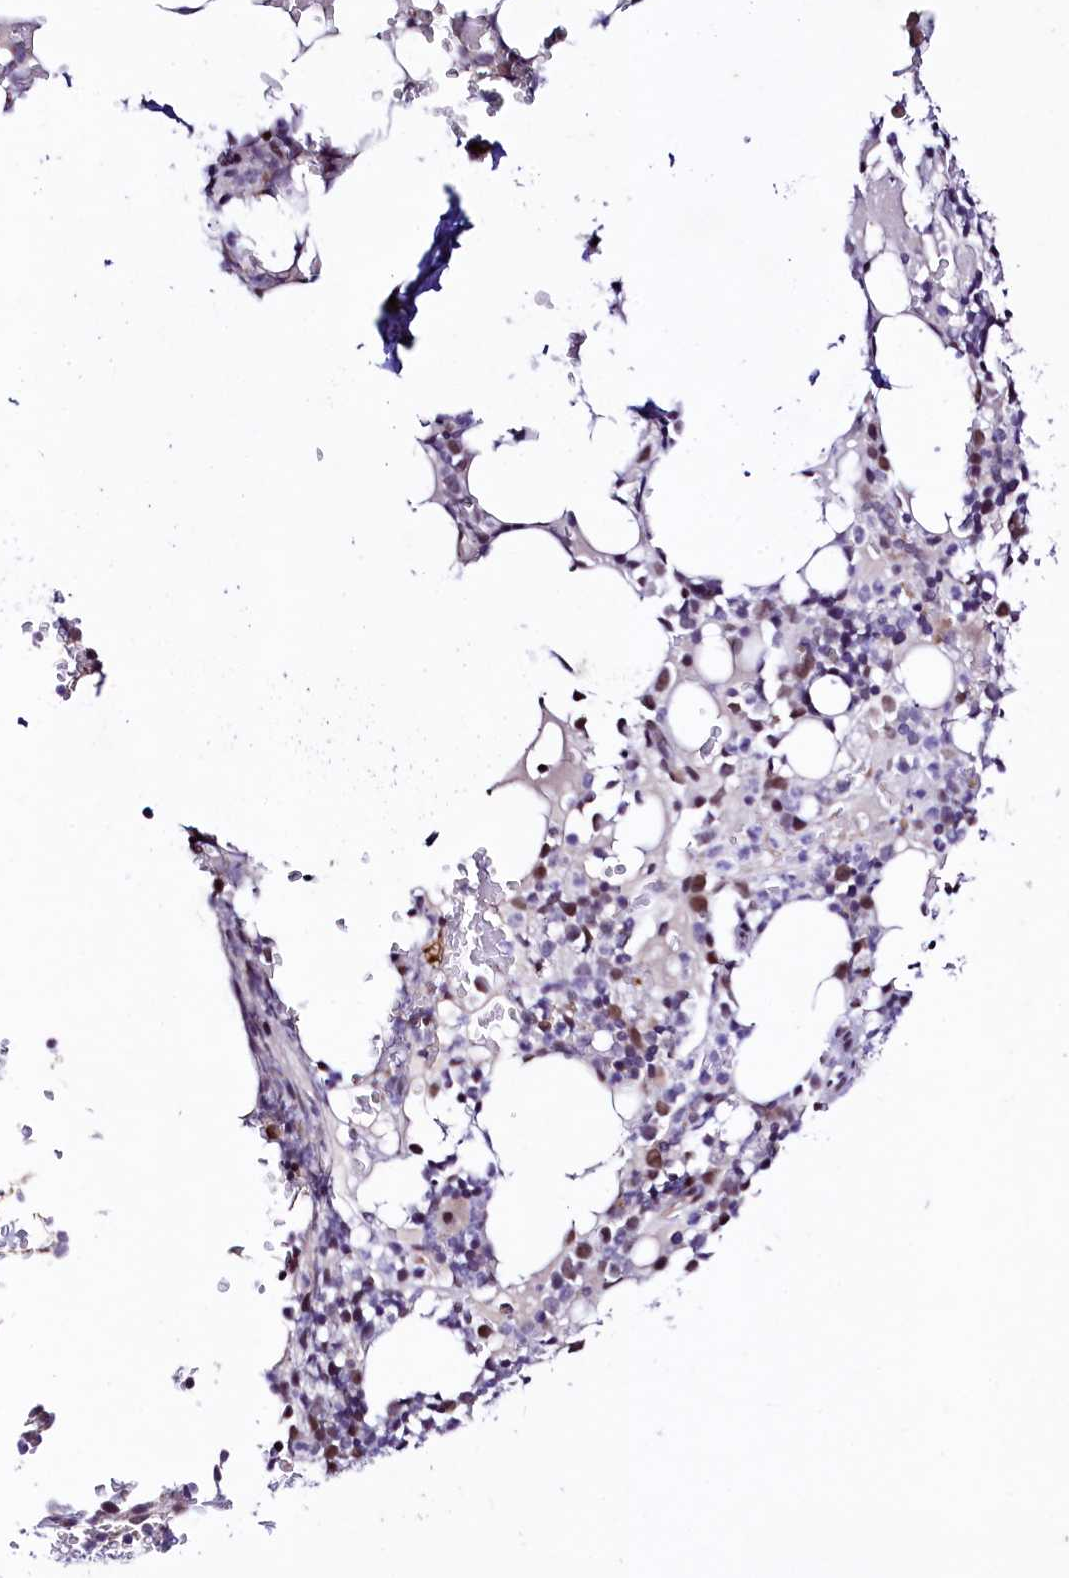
{"staining": {"intensity": "moderate", "quantity": "<25%", "location": "nuclear"}, "tissue": "bone marrow", "cell_type": "Hematopoietic cells", "image_type": "normal", "snomed": [{"axis": "morphology", "description": "Normal tissue, NOS"}, {"axis": "topography", "description": "Bone marrow"}], "caption": "Immunohistochemistry (IHC) photomicrograph of benign bone marrow: human bone marrow stained using IHC demonstrates low levels of moderate protein expression localized specifically in the nuclear of hematopoietic cells, appearing as a nuclear brown color.", "gene": "LEUTX", "patient": {"sex": "male", "age": 58}}